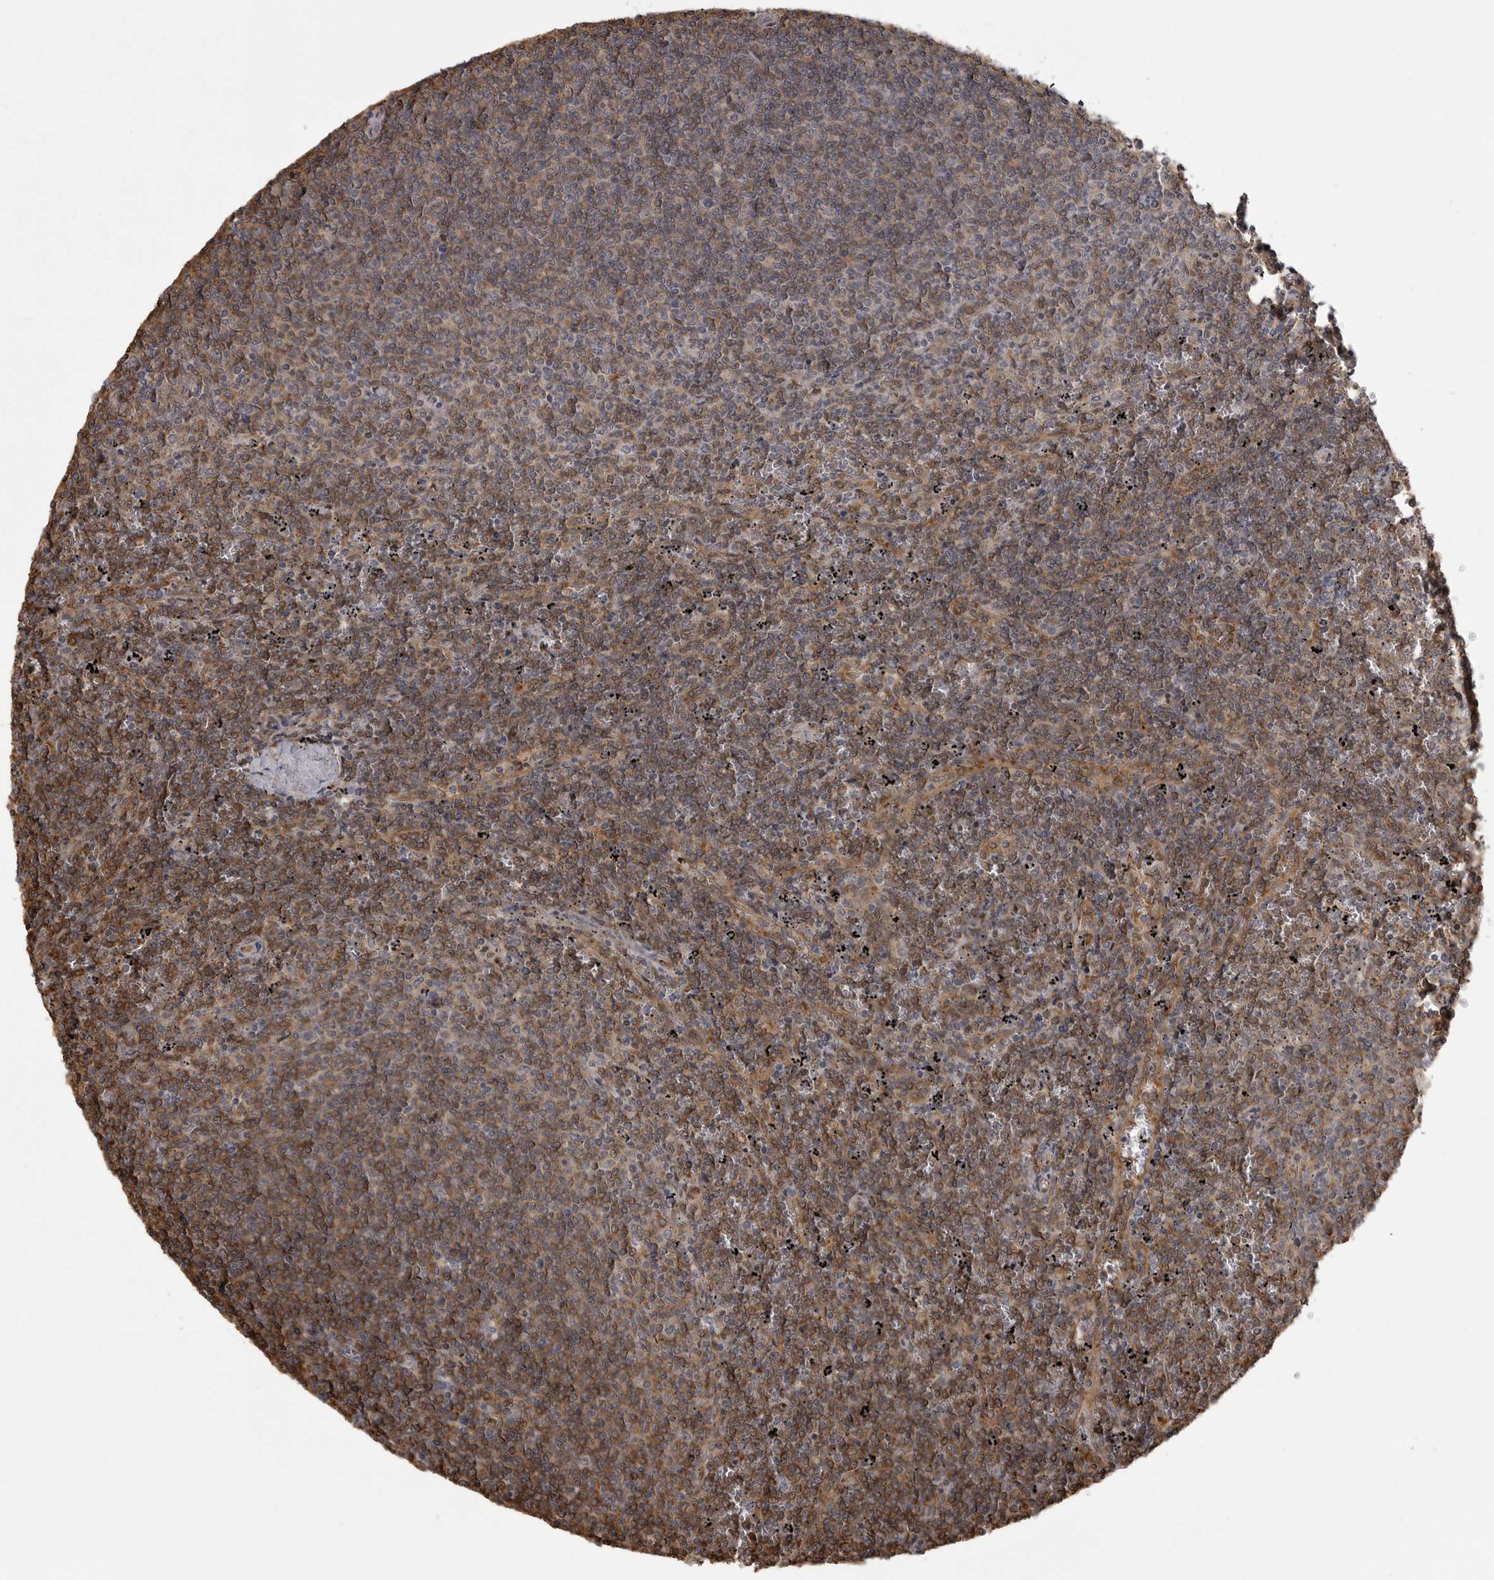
{"staining": {"intensity": "moderate", "quantity": ">75%", "location": "cytoplasmic/membranous"}, "tissue": "lymphoma", "cell_type": "Tumor cells", "image_type": "cancer", "snomed": [{"axis": "morphology", "description": "Malignant lymphoma, non-Hodgkin's type, Low grade"}, {"axis": "topography", "description": "Spleen"}], "caption": "This photomicrograph reveals lymphoma stained with immunohistochemistry to label a protein in brown. The cytoplasmic/membranous of tumor cells show moderate positivity for the protein. Nuclei are counter-stained blue.", "gene": "SNX16", "patient": {"sex": "female", "age": 50}}